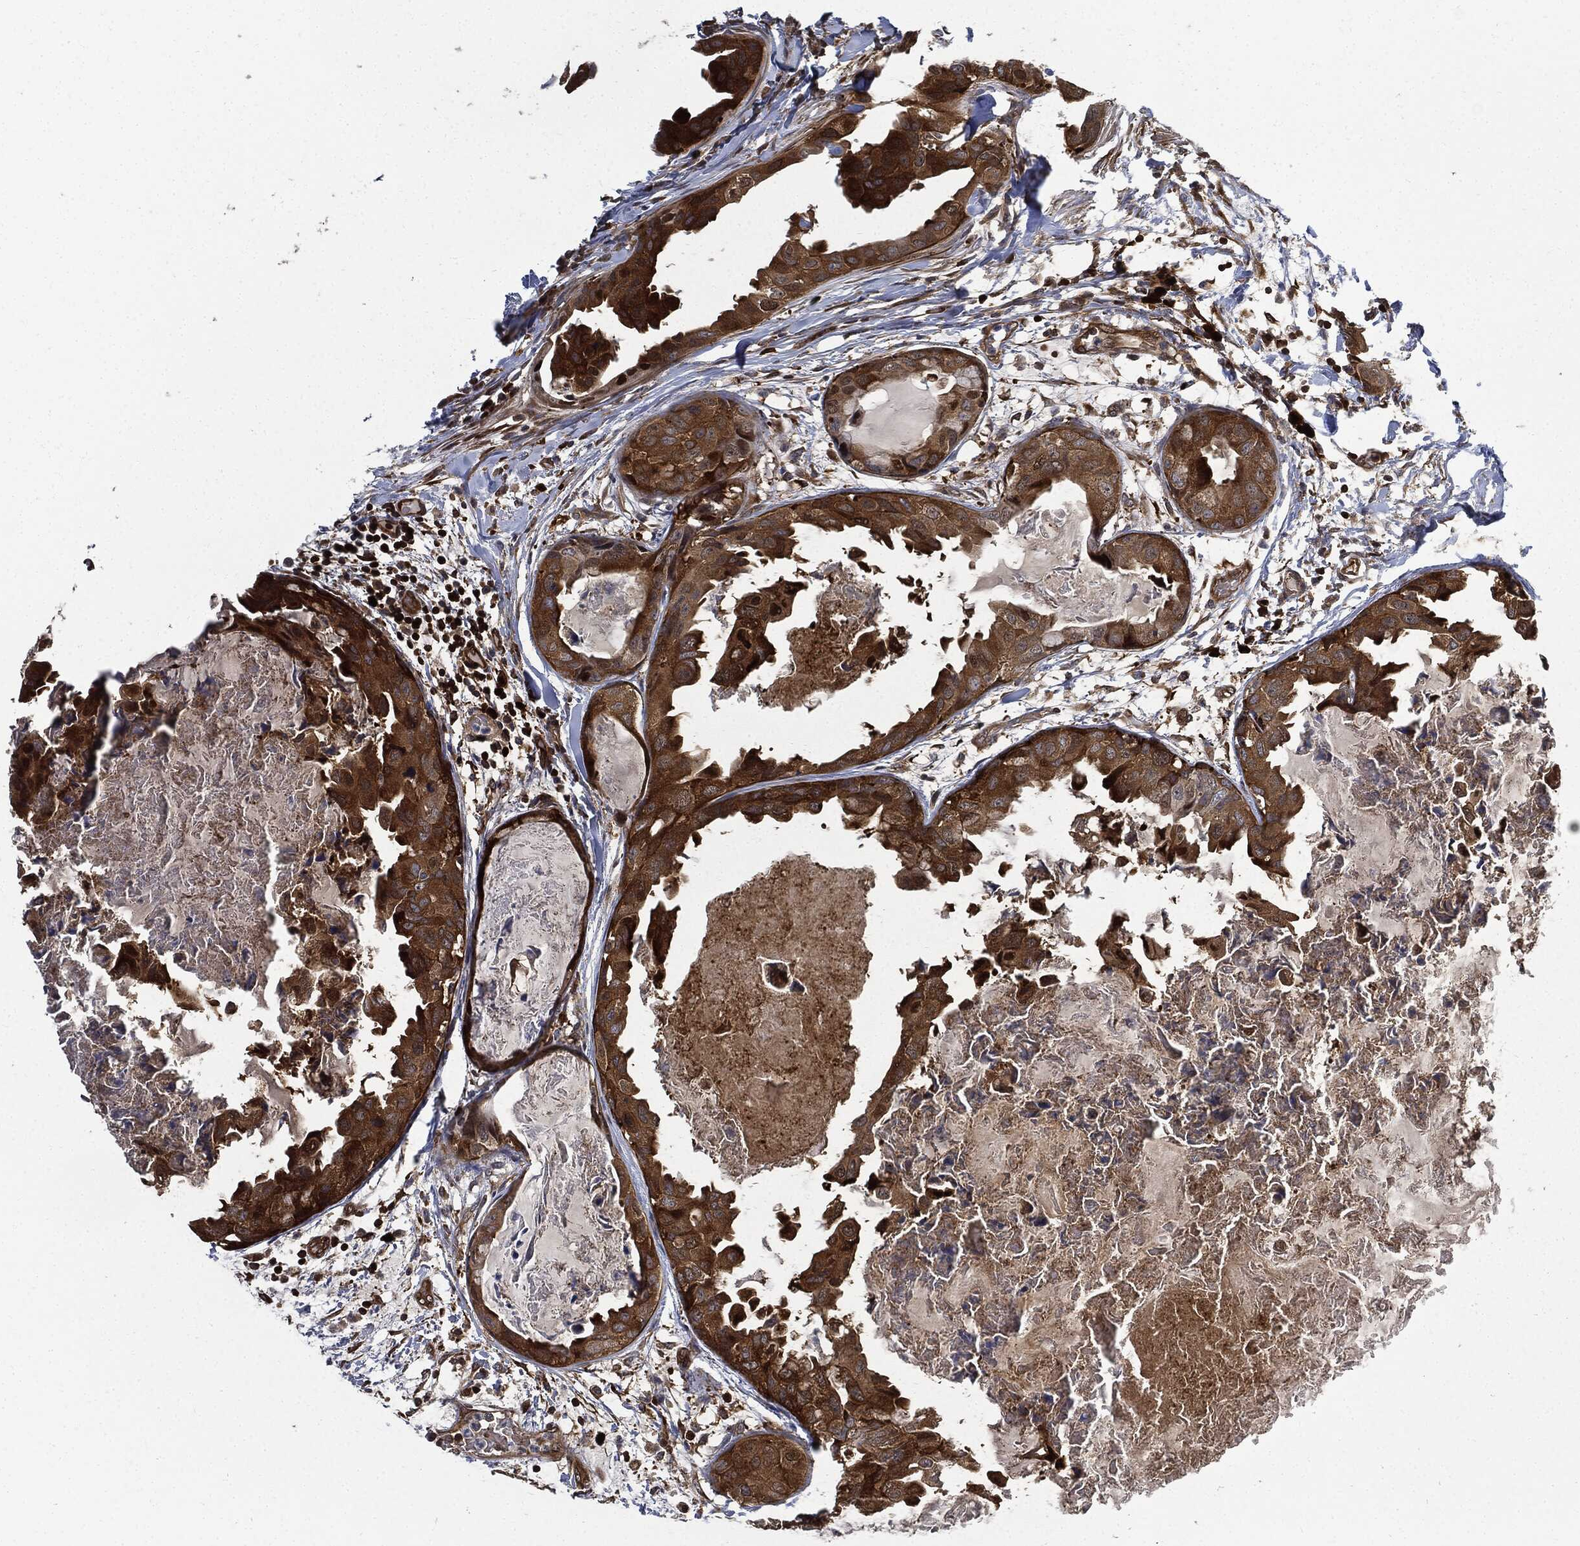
{"staining": {"intensity": "strong", "quantity": ">75%", "location": "cytoplasmic/membranous"}, "tissue": "breast cancer", "cell_type": "Tumor cells", "image_type": "cancer", "snomed": [{"axis": "morphology", "description": "Normal tissue, NOS"}, {"axis": "morphology", "description": "Duct carcinoma"}, {"axis": "topography", "description": "Breast"}], "caption": "Breast cancer (infiltrating ductal carcinoma) stained with DAB (3,3'-diaminobenzidine) immunohistochemistry reveals high levels of strong cytoplasmic/membranous staining in approximately >75% of tumor cells. Using DAB (3,3'-diaminobenzidine) (brown) and hematoxylin (blue) stains, captured at high magnification using brightfield microscopy.", "gene": "PRDX2", "patient": {"sex": "female", "age": 40}}